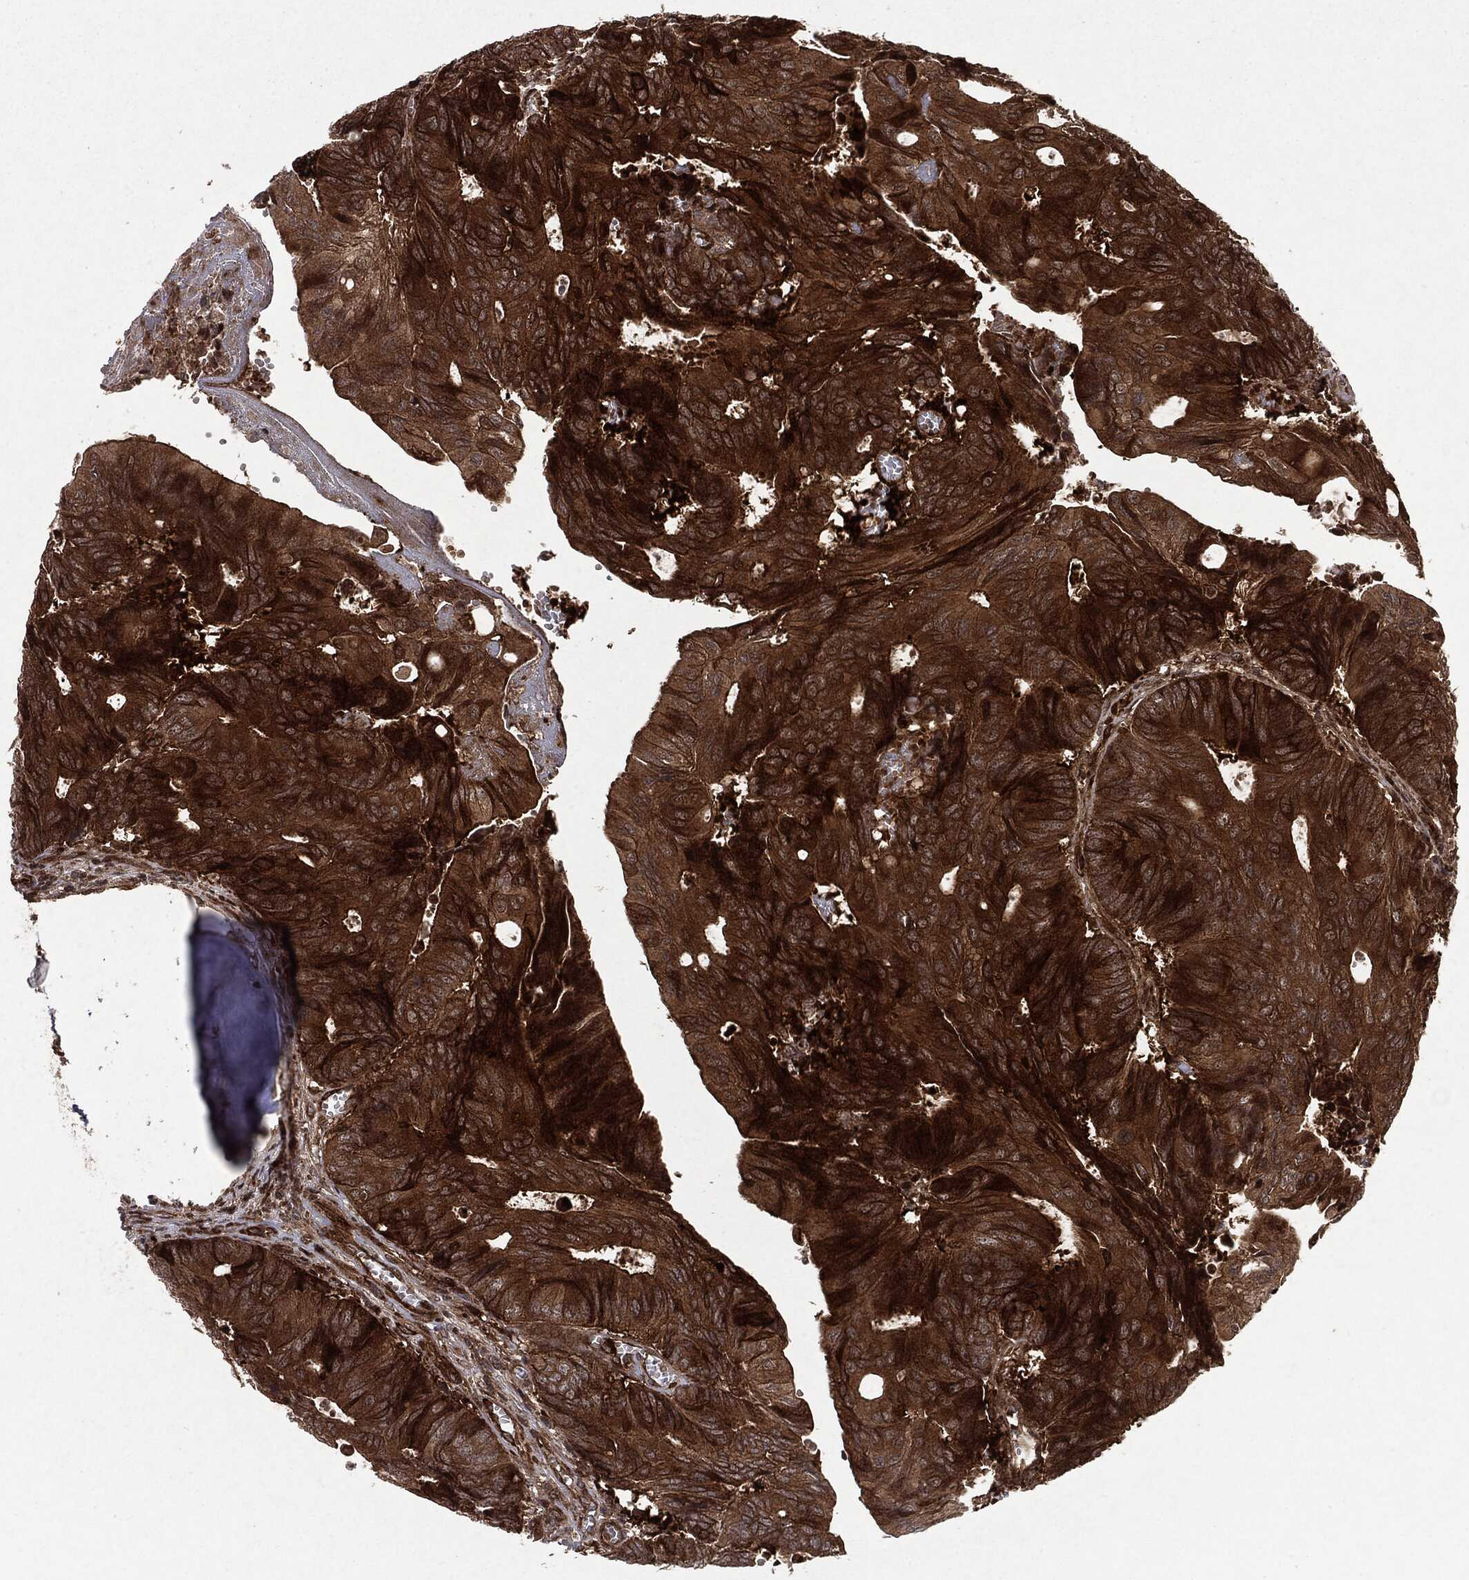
{"staining": {"intensity": "strong", "quantity": ">75%", "location": "cytoplasmic/membranous"}, "tissue": "colorectal cancer", "cell_type": "Tumor cells", "image_type": "cancer", "snomed": [{"axis": "morphology", "description": "Normal tissue, NOS"}, {"axis": "morphology", "description": "Adenocarcinoma, NOS"}, {"axis": "topography", "description": "Colon"}], "caption": "Strong cytoplasmic/membranous positivity for a protein is appreciated in about >75% of tumor cells of colorectal adenocarcinoma using immunohistochemistry (IHC).", "gene": "OTUB1", "patient": {"sex": "male", "age": 65}}